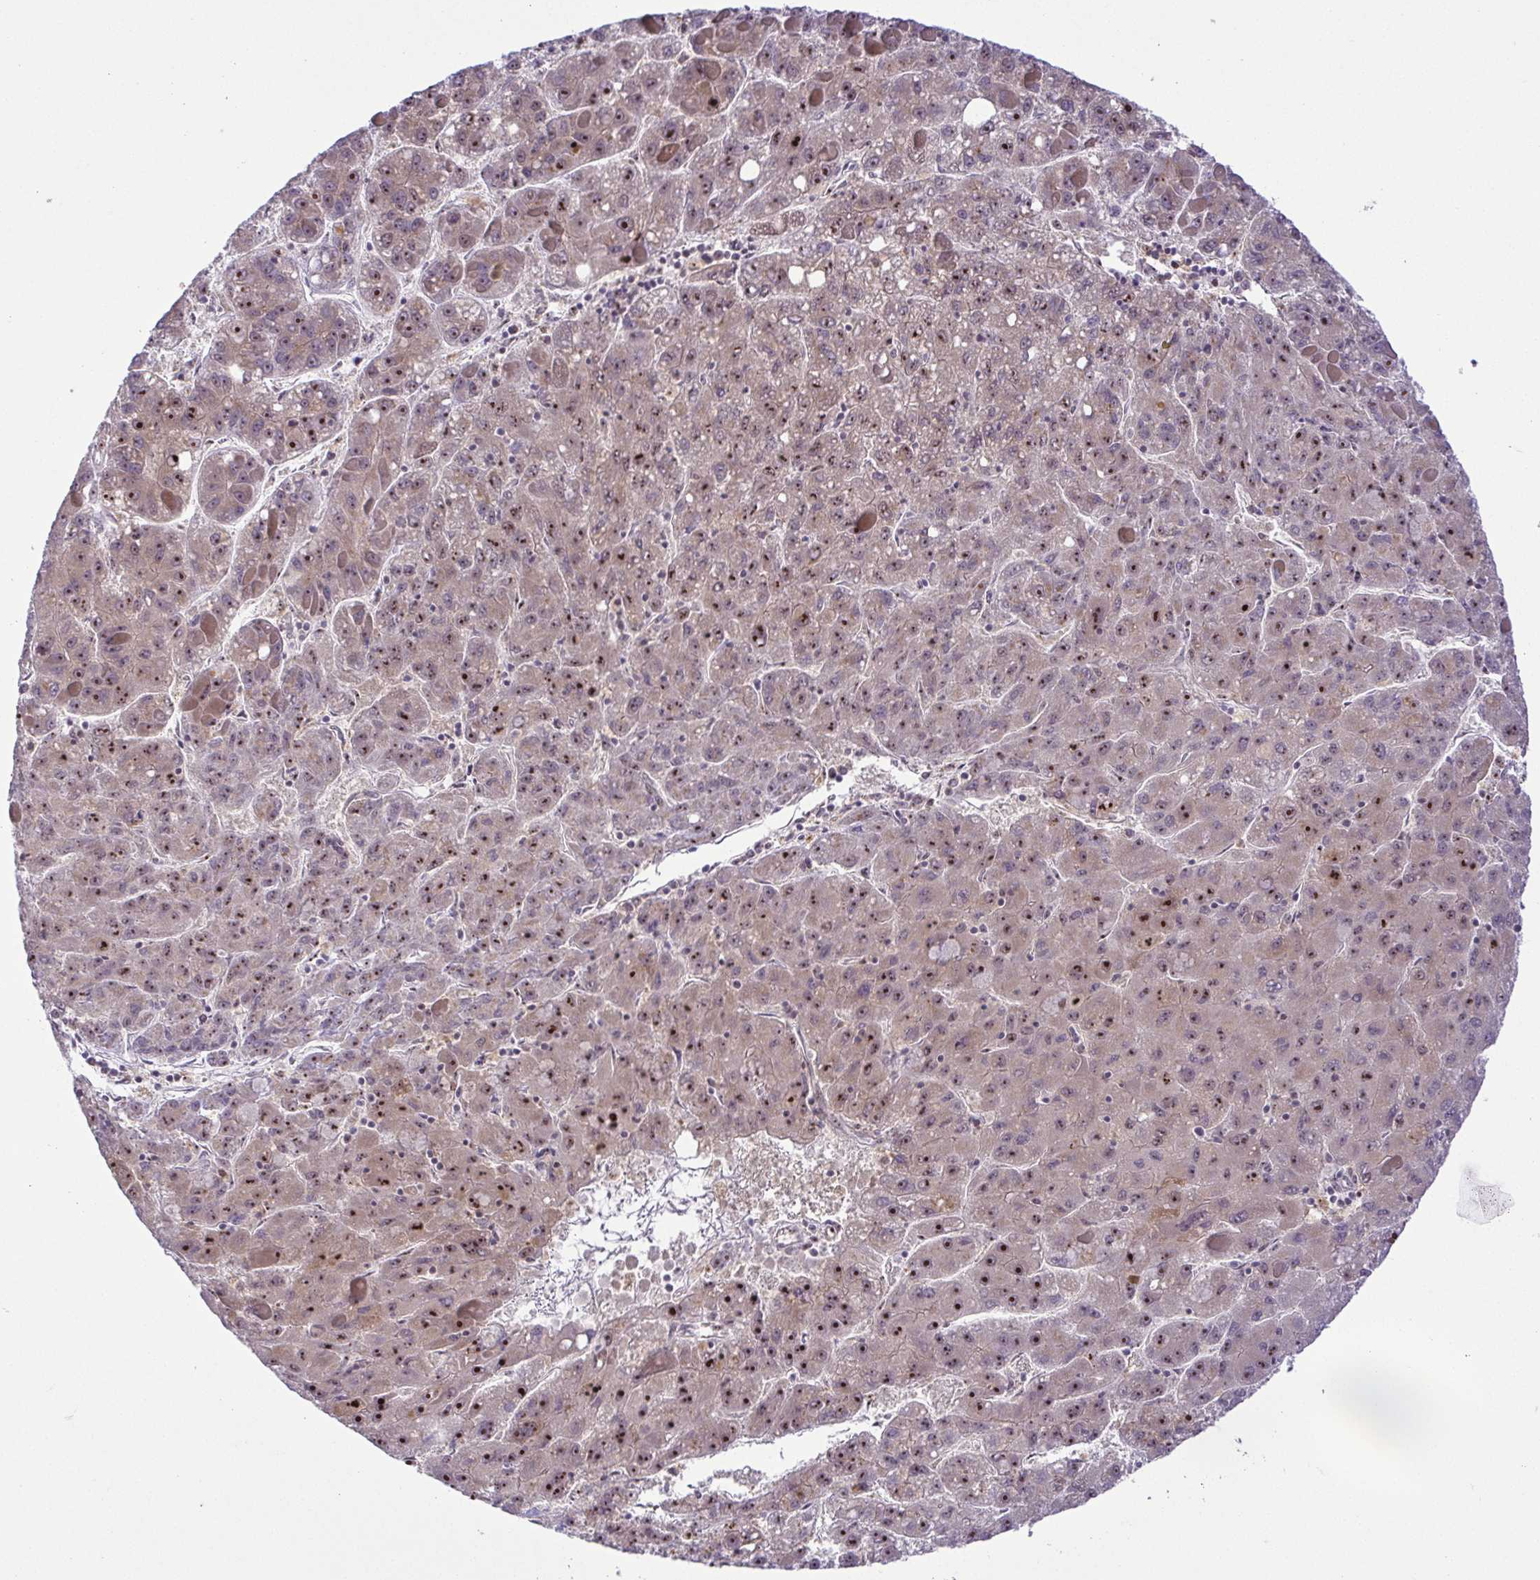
{"staining": {"intensity": "moderate", "quantity": "25%-75%", "location": "nuclear"}, "tissue": "liver cancer", "cell_type": "Tumor cells", "image_type": "cancer", "snomed": [{"axis": "morphology", "description": "Carcinoma, Hepatocellular, NOS"}, {"axis": "topography", "description": "Liver"}], "caption": "Protein staining exhibits moderate nuclear positivity in approximately 25%-75% of tumor cells in liver cancer (hepatocellular carcinoma).", "gene": "RSL24D1", "patient": {"sex": "female", "age": 82}}